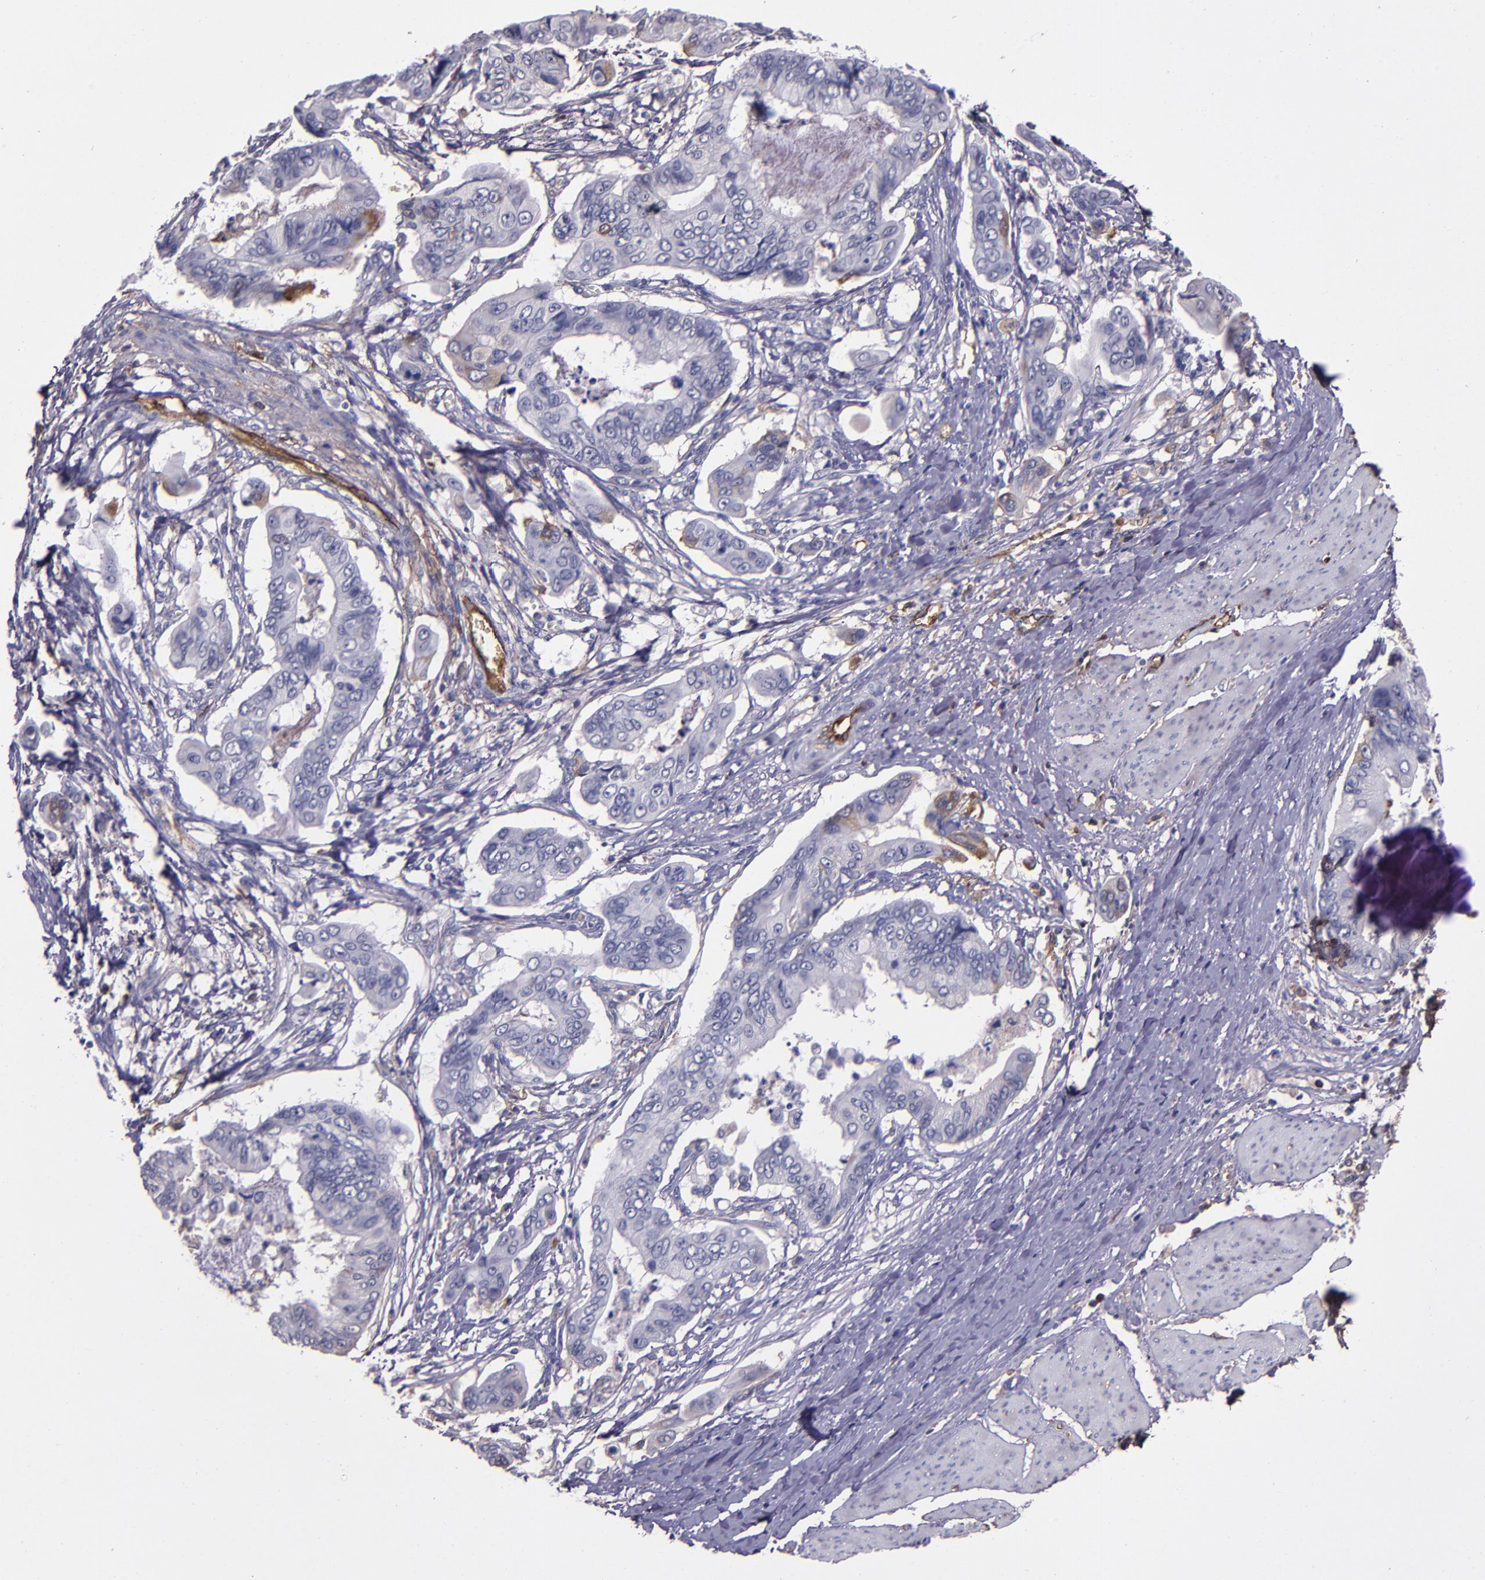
{"staining": {"intensity": "weak", "quantity": "<25%", "location": "cytoplasmic/membranous"}, "tissue": "stomach cancer", "cell_type": "Tumor cells", "image_type": "cancer", "snomed": [{"axis": "morphology", "description": "Adenocarcinoma, NOS"}, {"axis": "topography", "description": "Stomach, upper"}], "caption": "This is an IHC micrograph of human adenocarcinoma (stomach). There is no positivity in tumor cells.", "gene": "A2M", "patient": {"sex": "male", "age": 80}}